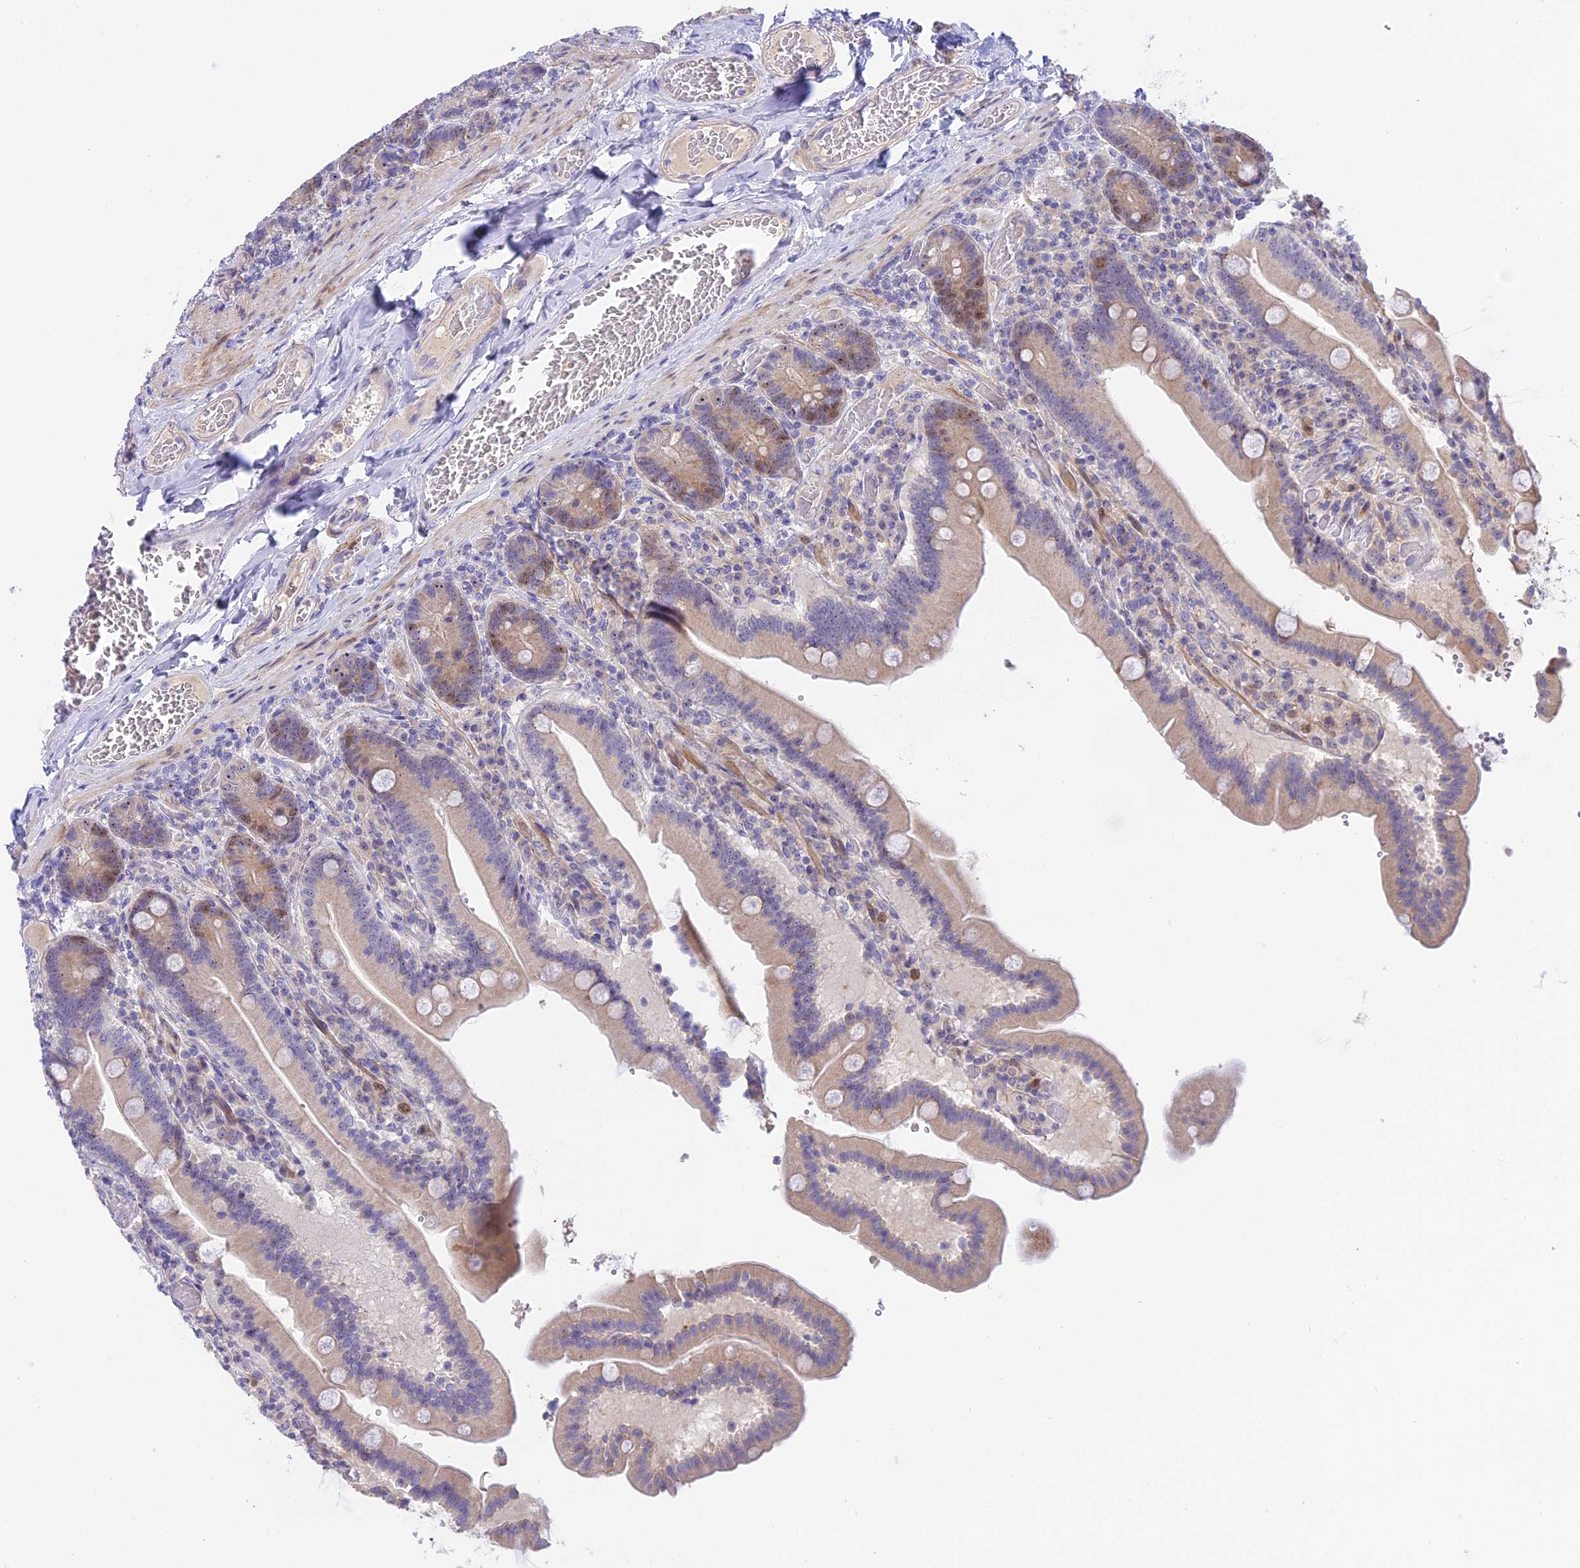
{"staining": {"intensity": "moderate", "quantity": "<25%", "location": "cytoplasmic/membranous,nuclear"}, "tissue": "duodenum", "cell_type": "Glandular cells", "image_type": "normal", "snomed": [{"axis": "morphology", "description": "Normal tissue, NOS"}, {"axis": "topography", "description": "Duodenum"}], "caption": "An image showing moderate cytoplasmic/membranous,nuclear expression in about <25% of glandular cells in normal duodenum, as visualized by brown immunohistochemical staining.", "gene": "RAD51", "patient": {"sex": "female", "age": 62}}